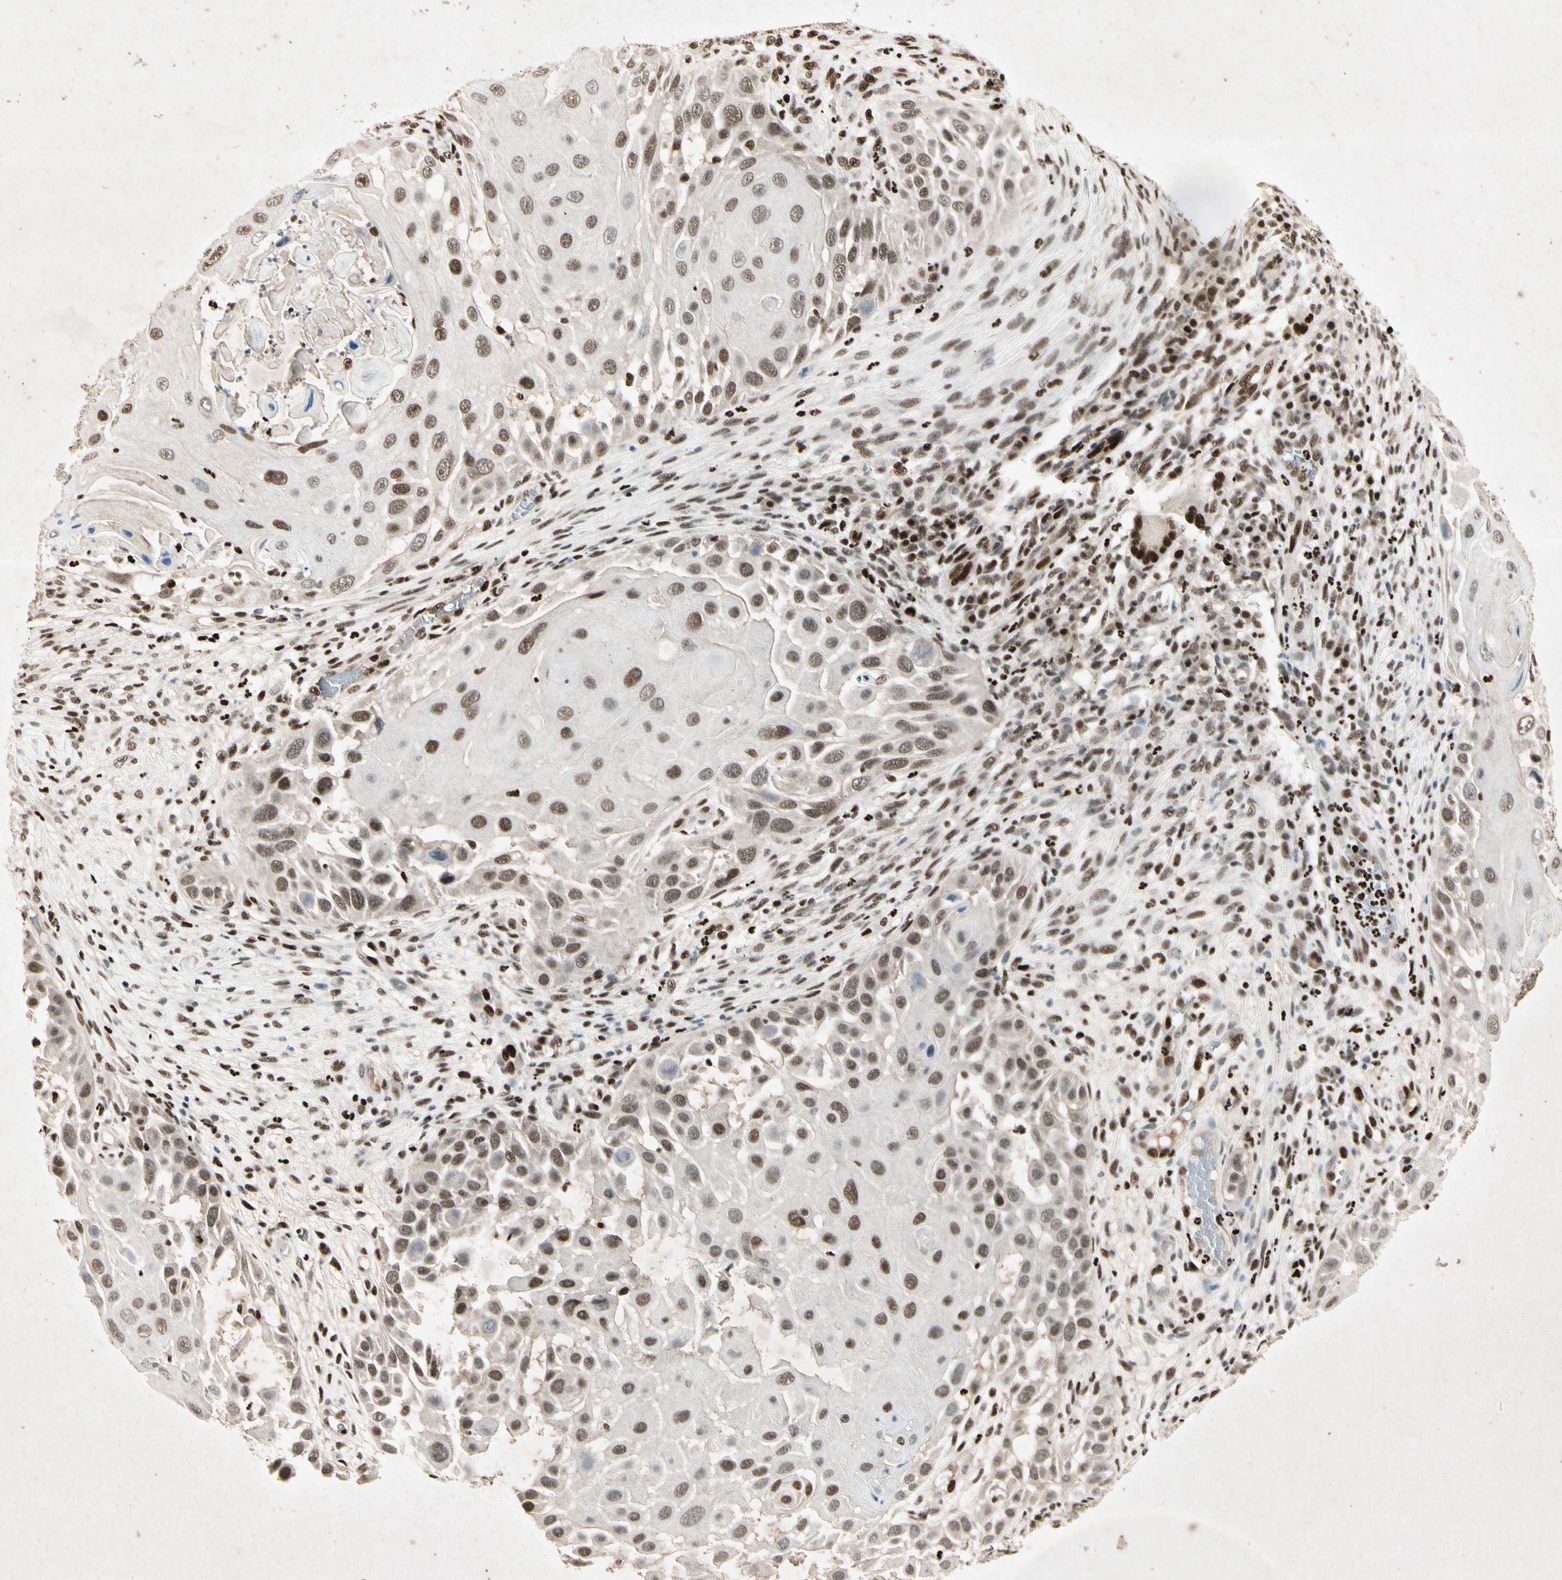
{"staining": {"intensity": "moderate", "quantity": ">75%", "location": "nuclear"}, "tissue": "skin cancer", "cell_type": "Tumor cells", "image_type": "cancer", "snomed": [{"axis": "morphology", "description": "Squamous cell carcinoma, NOS"}, {"axis": "topography", "description": "Skin"}], "caption": "Skin squamous cell carcinoma tissue demonstrates moderate nuclear staining in approximately >75% of tumor cells, visualized by immunohistochemistry.", "gene": "RNF43", "patient": {"sex": "female", "age": 44}}